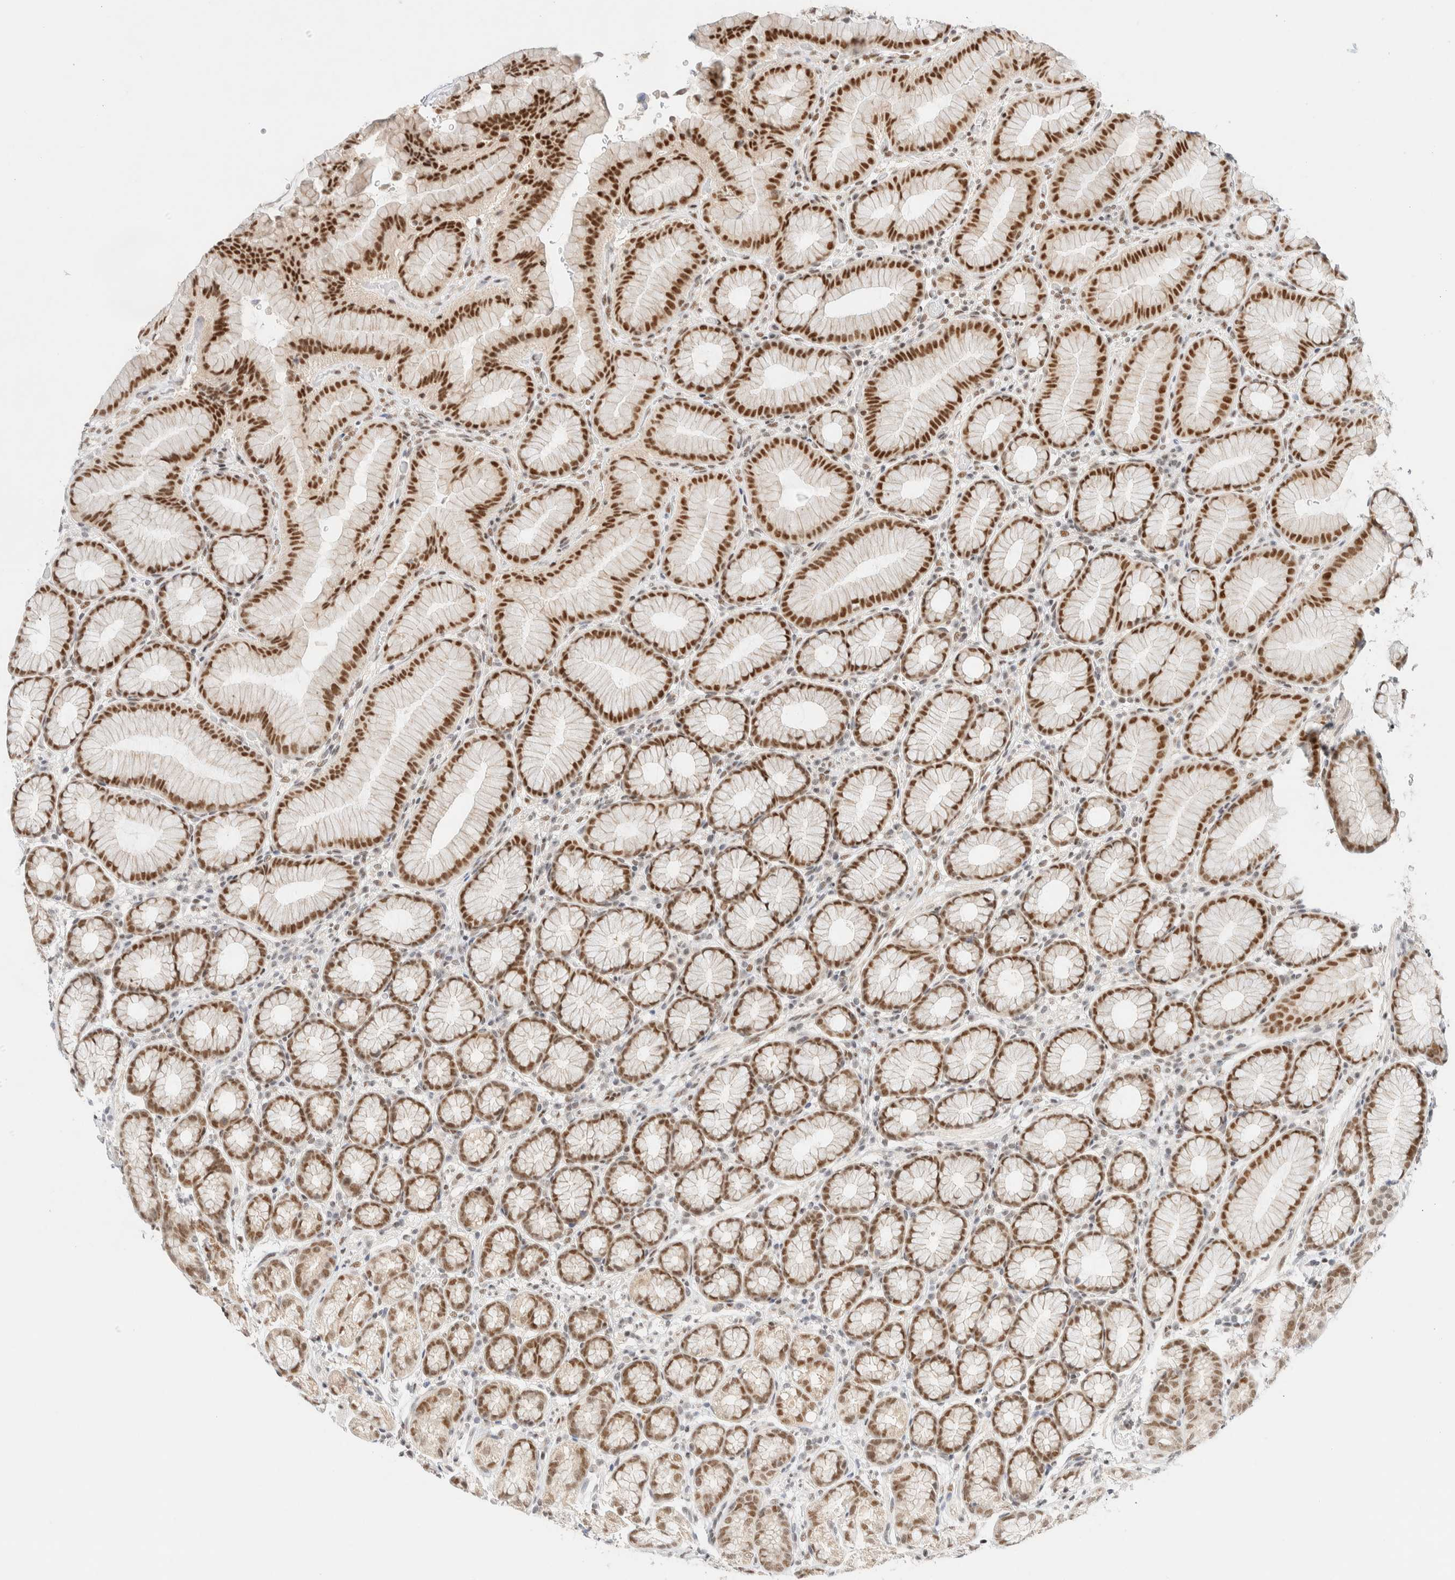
{"staining": {"intensity": "strong", "quantity": "25%-75%", "location": "nuclear"}, "tissue": "stomach", "cell_type": "Glandular cells", "image_type": "normal", "snomed": [{"axis": "morphology", "description": "Normal tissue, NOS"}, {"axis": "topography", "description": "Stomach"}], "caption": "Glandular cells reveal high levels of strong nuclear expression in about 25%-75% of cells in unremarkable stomach.", "gene": "PYGO2", "patient": {"sex": "male", "age": 42}}